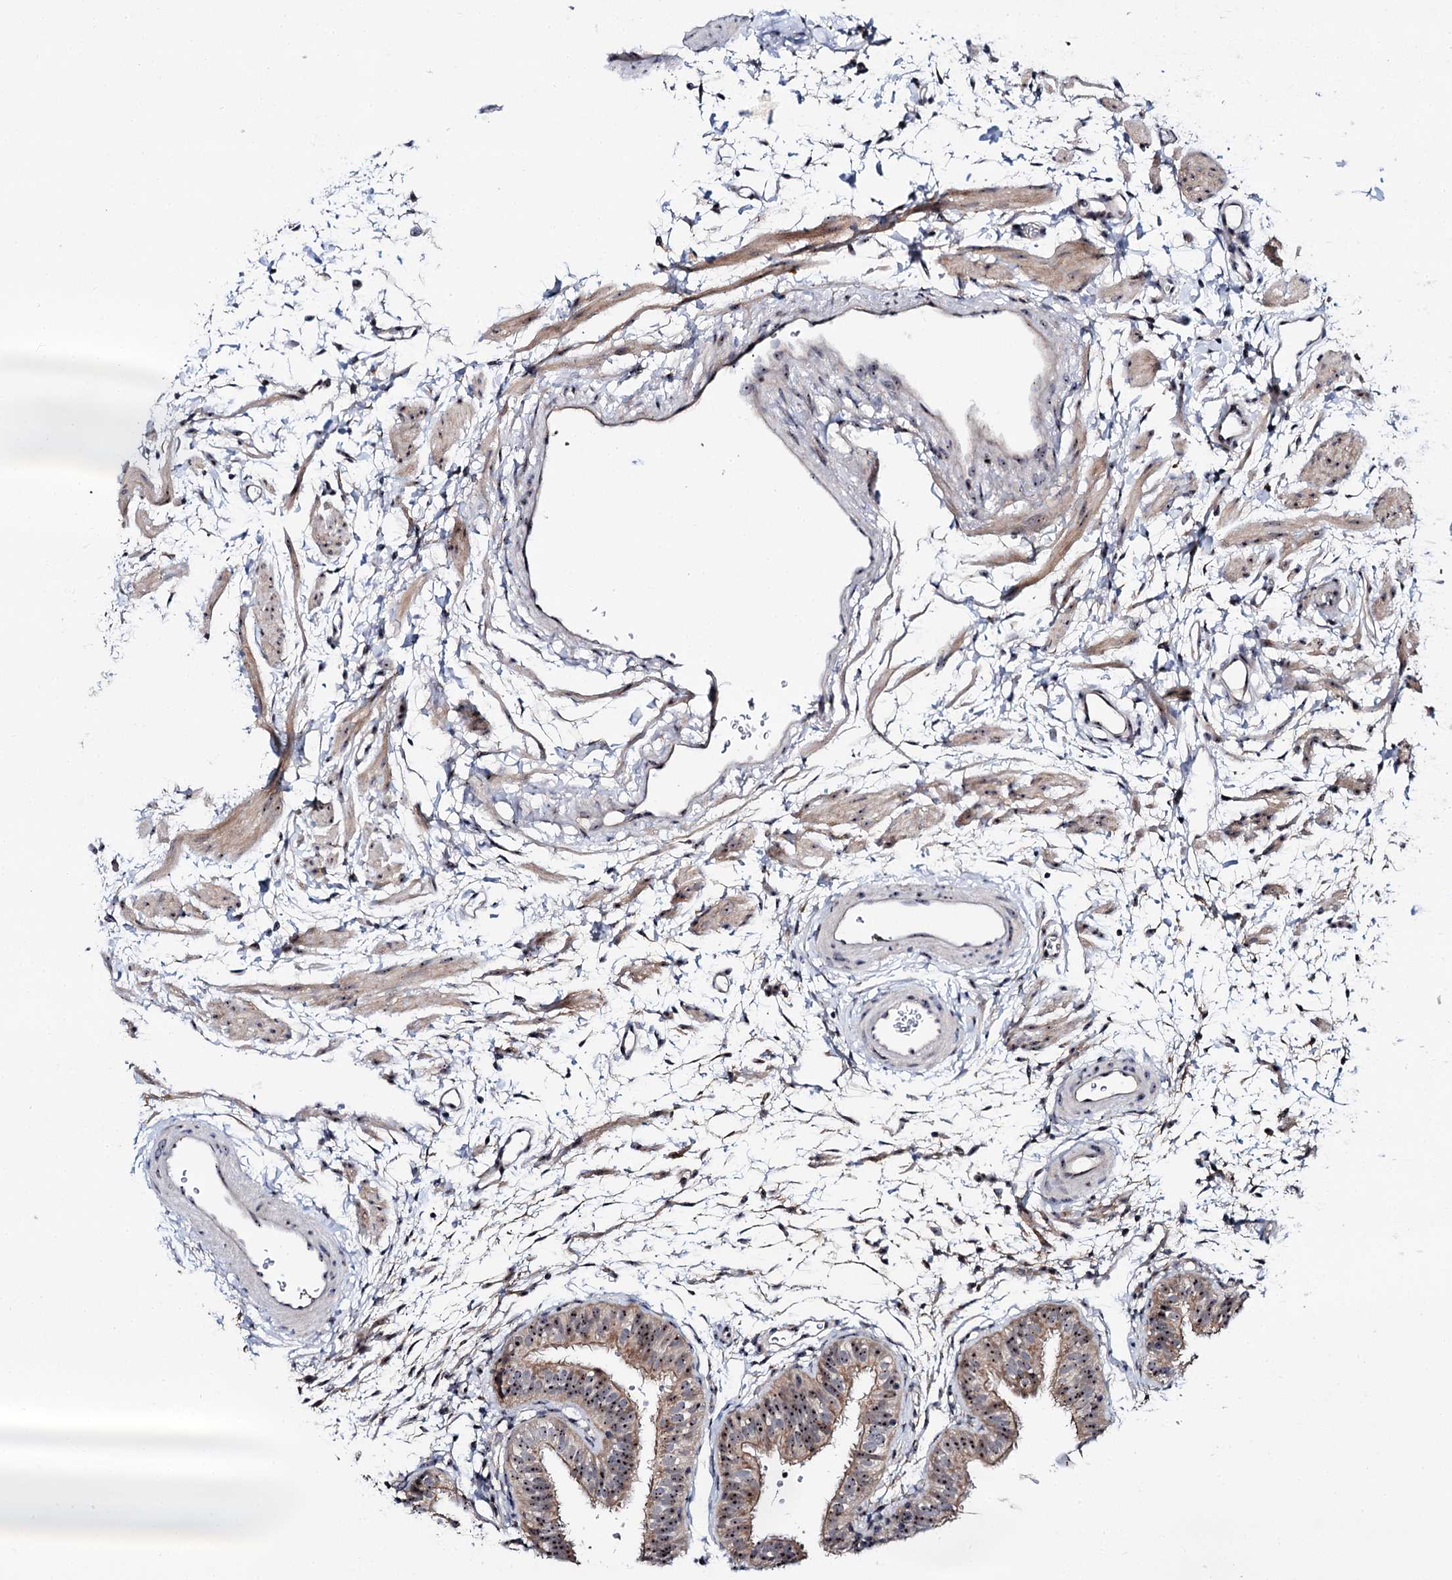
{"staining": {"intensity": "moderate", "quantity": ">75%", "location": "nuclear"}, "tissue": "fallopian tube", "cell_type": "Glandular cells", "image_type": "normal", "snomed": [{"axis": "morphology", "description": "Normal tissue, NOS"}, {"axis": "topography", "description": "Fallopian tube"}], "caption": "Moderate nuclear protein positivity is present in approximately >75% of glandular cells in fallopian tube. The staining is performed using DAB brown chromogen to label protein expression. The nuclei are counter-stained blue using hematoxylin.", "gene": "SUPT20H", "patient": {"sex": "female", "age": 35}}